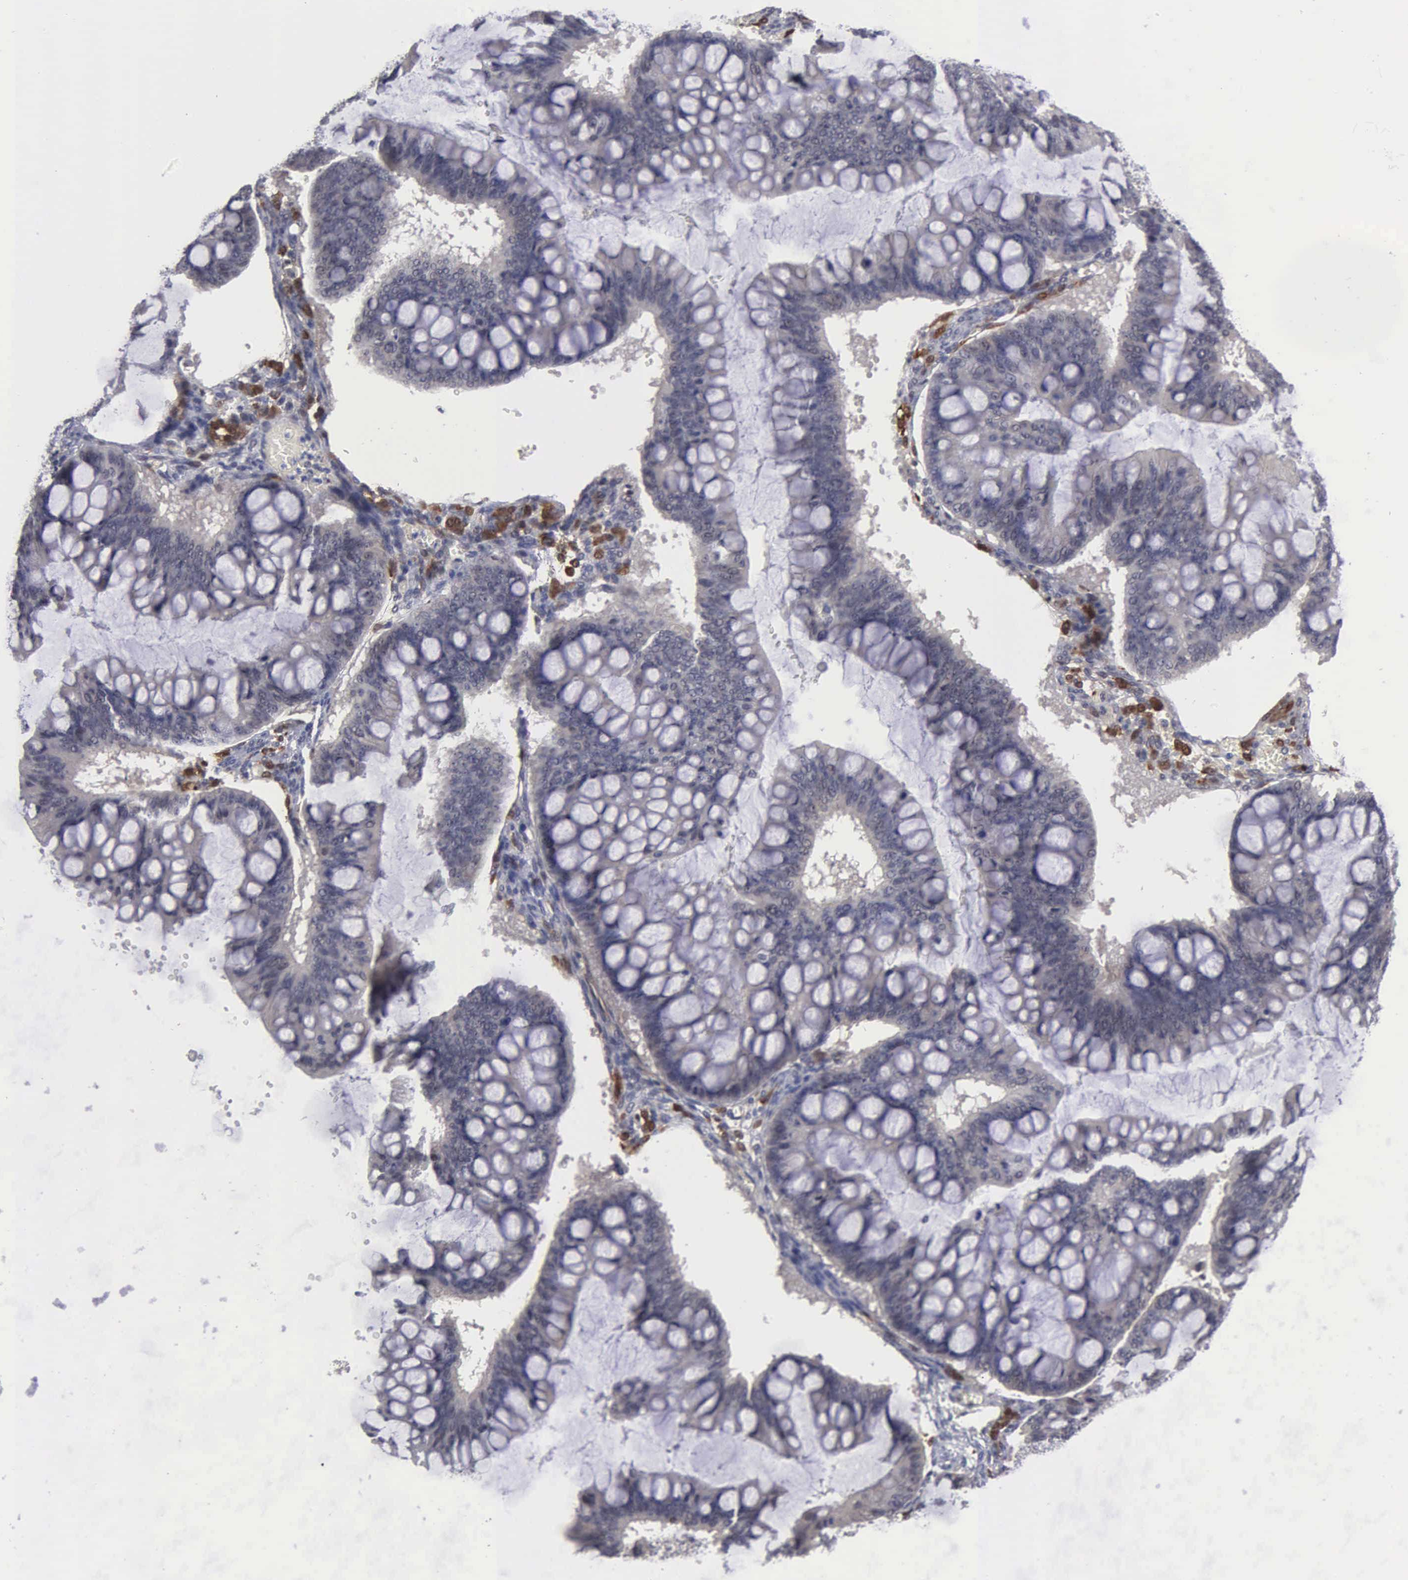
{"staining": {"intensity": "negative", "quantity": "none", "location": "none"}, "tissue": "ovarian cancer", "cell_type": "Tumor cells", "image_type": "cancer", "snomed": [{"axis": "morphology", "description": "Cystadenocarcinoma, mucinous, NOS"}, {"axis": "topography", "description": "Ovary"}], "caption": "Immunohistochemistry (IHC) of ovarian mucinous cystadenocarcinoma reveals no expression in tumor cells. (Immunohistochemistry (IHC), brightfield microscopy, high magnification).", "gene": "ZBTB33", "patient": {"sex": "female", "age": 73}}